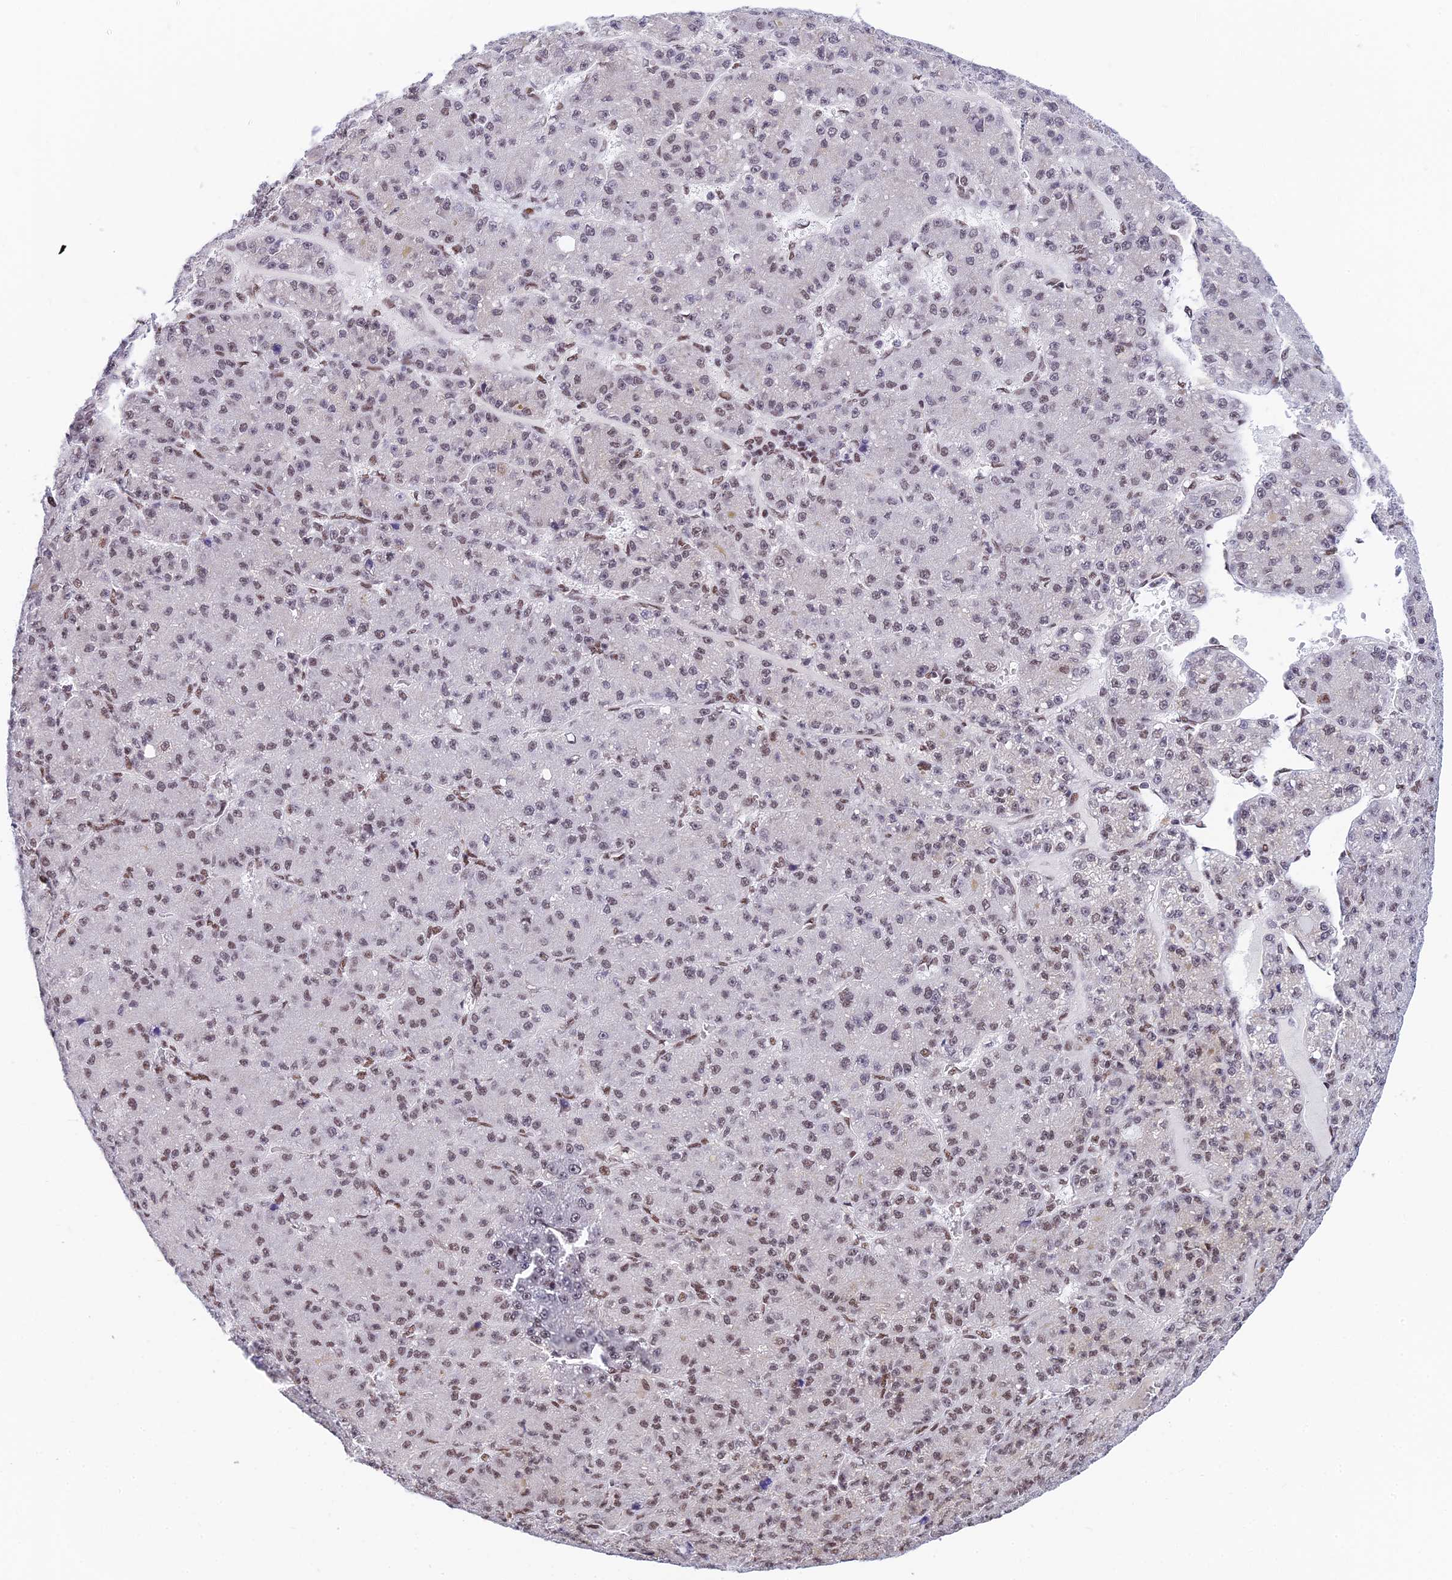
{"staining": {"intensity": "weak", "quantity": "25%-75%", "location": "nuclear"}, "tissue": "liver cancer", "cell_type": "Tumor cells", "image_type": "cancer", "snomed": [{"axis": "morphology", "description": "Carcinoma, Hepatocellular, NOS"}, {"axis": "topography", "description": "Liver"}], "caption": "Immunohistochemistry (IHC) photomicrograph of hepatocellular carcinoma (liver) stained for a protein (brown), which exhibits low levels of weak nuclear positivity in approximately 25%-75% of tumor cells.", "gene": "USP22", "patient": {"sex": "male", "age": 67}}